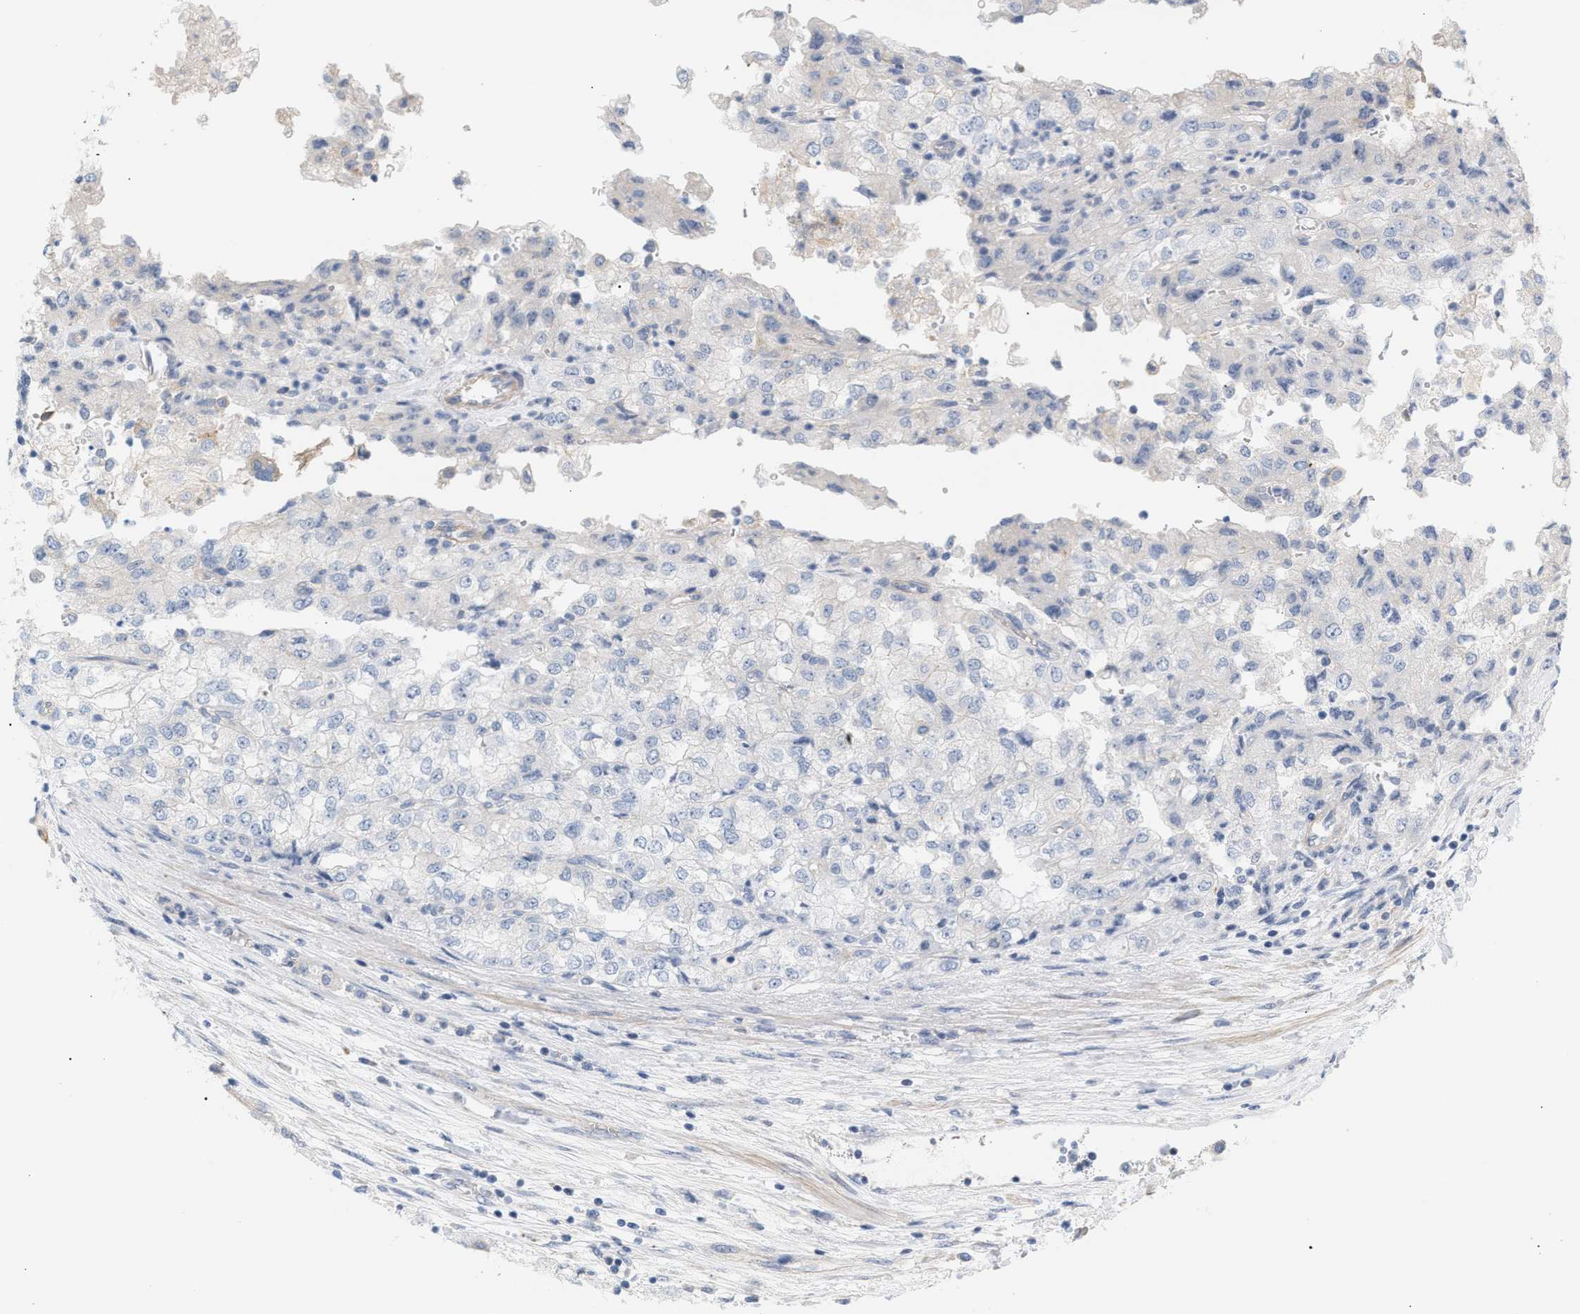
{"staining": {"intensity": "negative", "quantity": "none", "location": "none"}, "tissue": "renal cancer", "cell_type": "Tumor cells", "image_type": "cancer", "snomed": [{"axis": "morphology", "description": "Adenocarcinoma, NOS"}, {"axis": "topography", "description": "Kidney"}], "caption": "This is an immunohistochemistry (IHC) histopathology image of renal adenocarcinoma. There is no staining in tumor cells.", "gene": "LRCH1", "patient": {"sex": "female", "age": 54}}